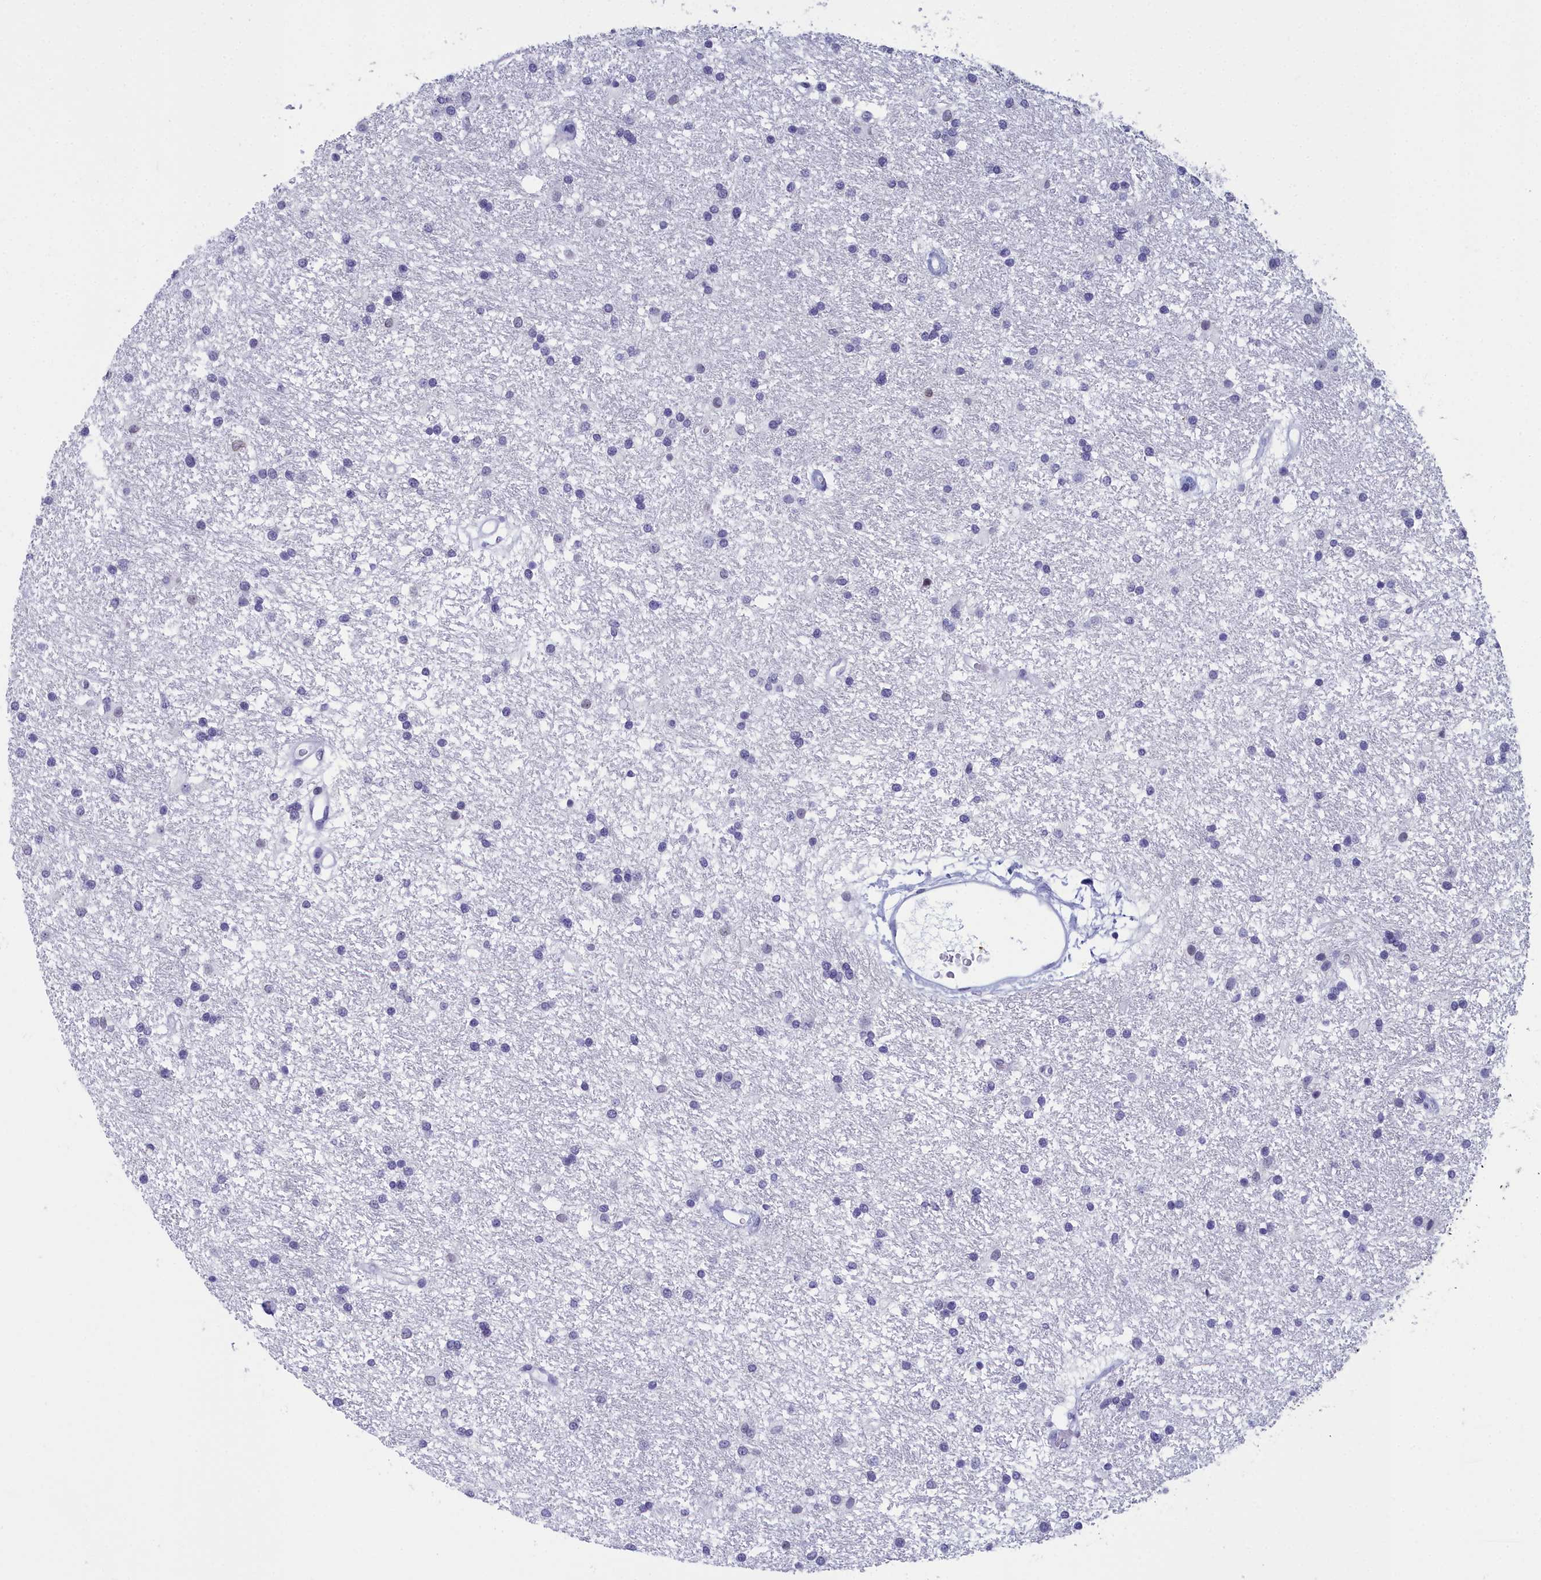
{"staining": {"intensity": "negative", "quantity": "none", "location": "none"}, "tissue": "glioma", "cell_type": "Tumor cells", "image_type": "cancer", "snomed": [{"axis": "morphology", "description": "Glioma, malignant, High grade"}, {"axis": "topography", "description": "Brain"}], "caption": "High-grade glioma (malignant) was stained to show a protein in brown. There is no significant positivity in tumor cells. (Stains: DAB (3,3'-diaminobenzidine) IHC with hematoxylin counter stain, Microscopy: brightfield microscopy at high magnification).", "gene": "CCDC97", "patient": {"sex": "male", "age": 77}}